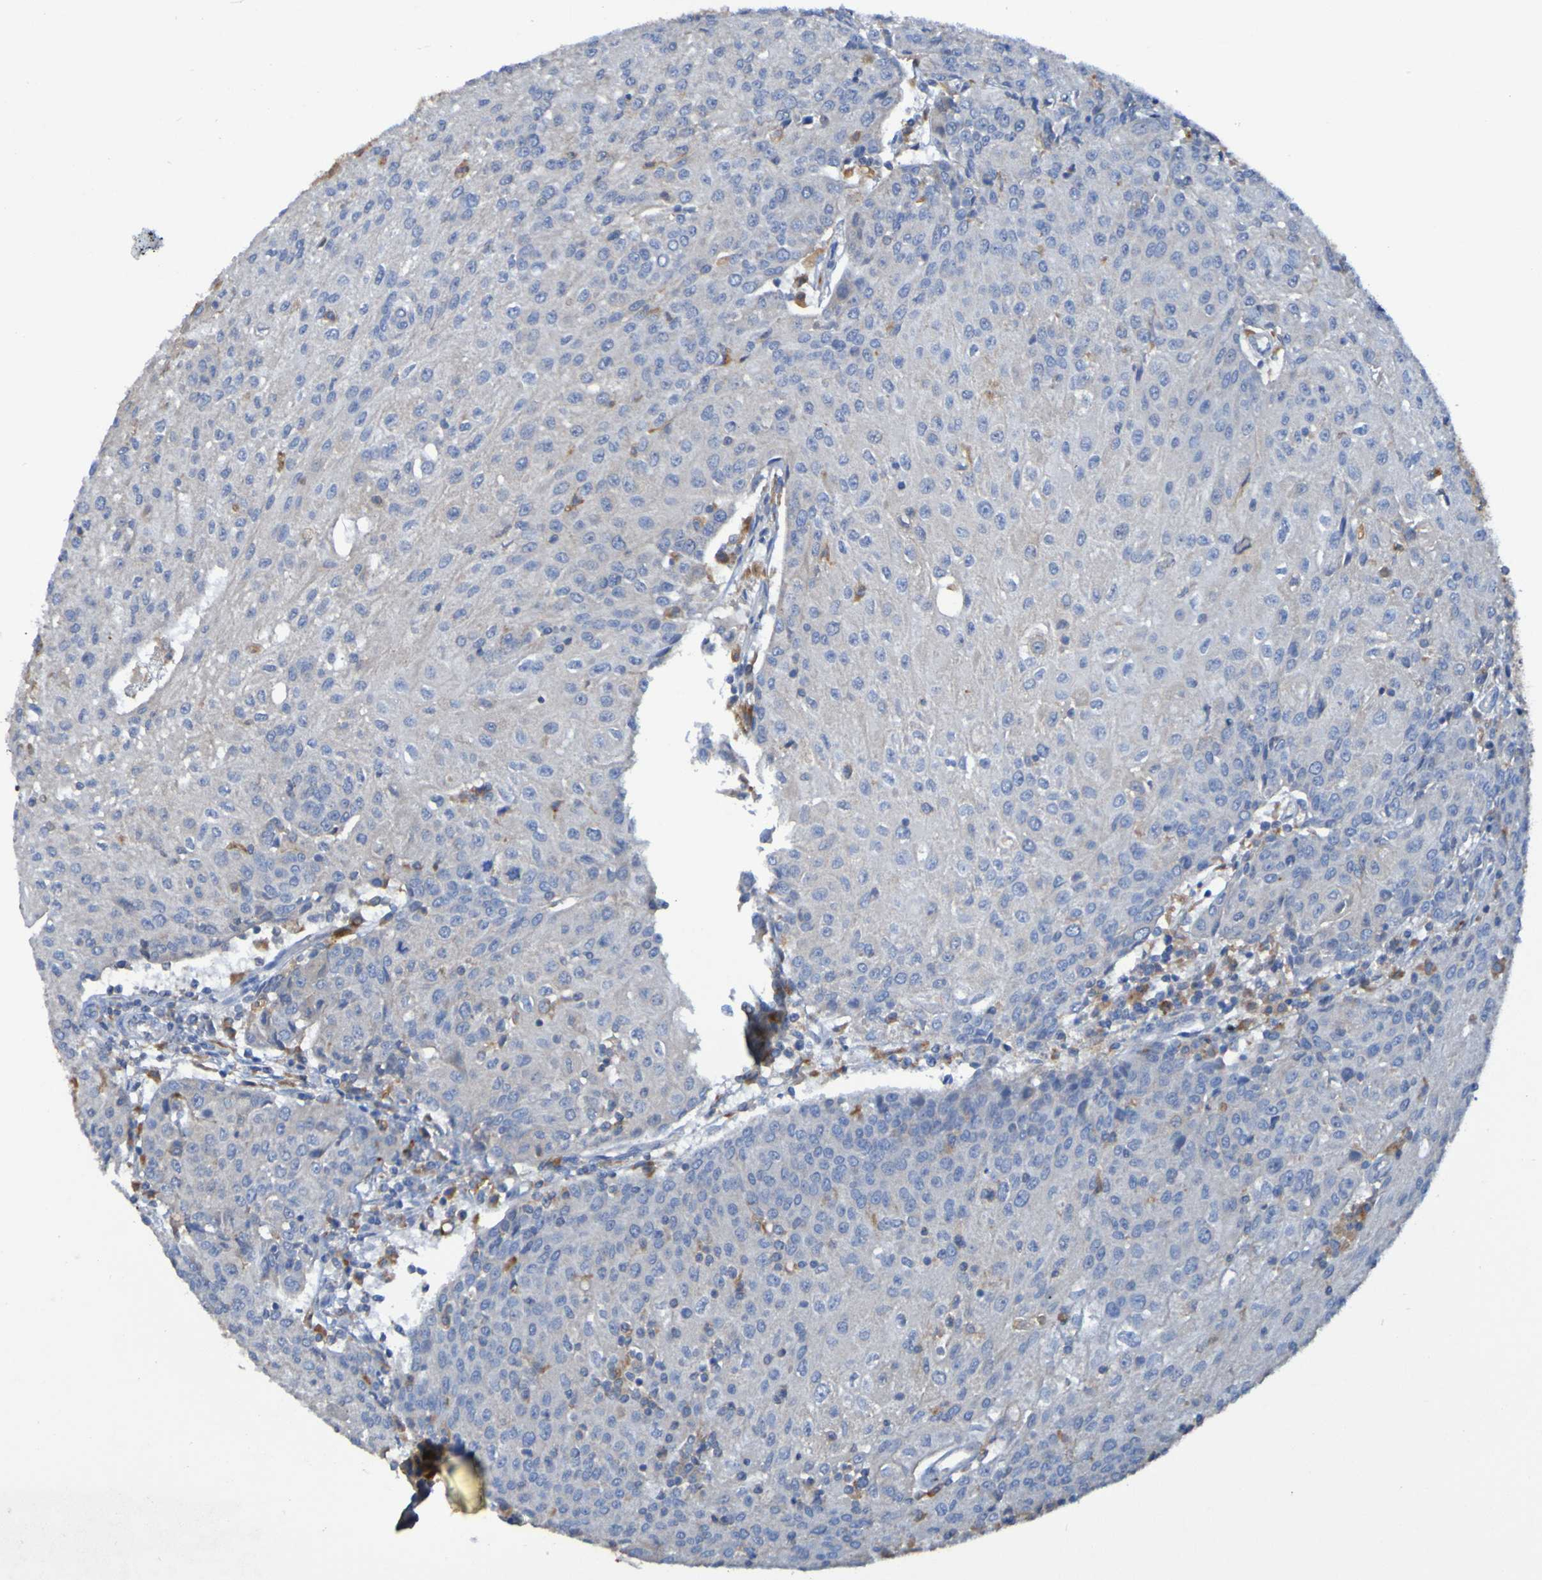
{"staining": {"intensity": "negative", "quantity": "none", "location": "none"}, "tissue": "urothelial cancer", "cell_type": "Tumor cells", "image_type": "cancer", "snomed": [{"axis": "morphology", "description": "Urothelial carcinoma, High grade"}, {"axis": "topography", "description": "Urinary bladder"}], "caption": "Tumor cells show no significant positivity in high-grade urothelial carcinoma.", "gene": "ARHGEF16", "patient": {"sex": "female", "age": 85}}